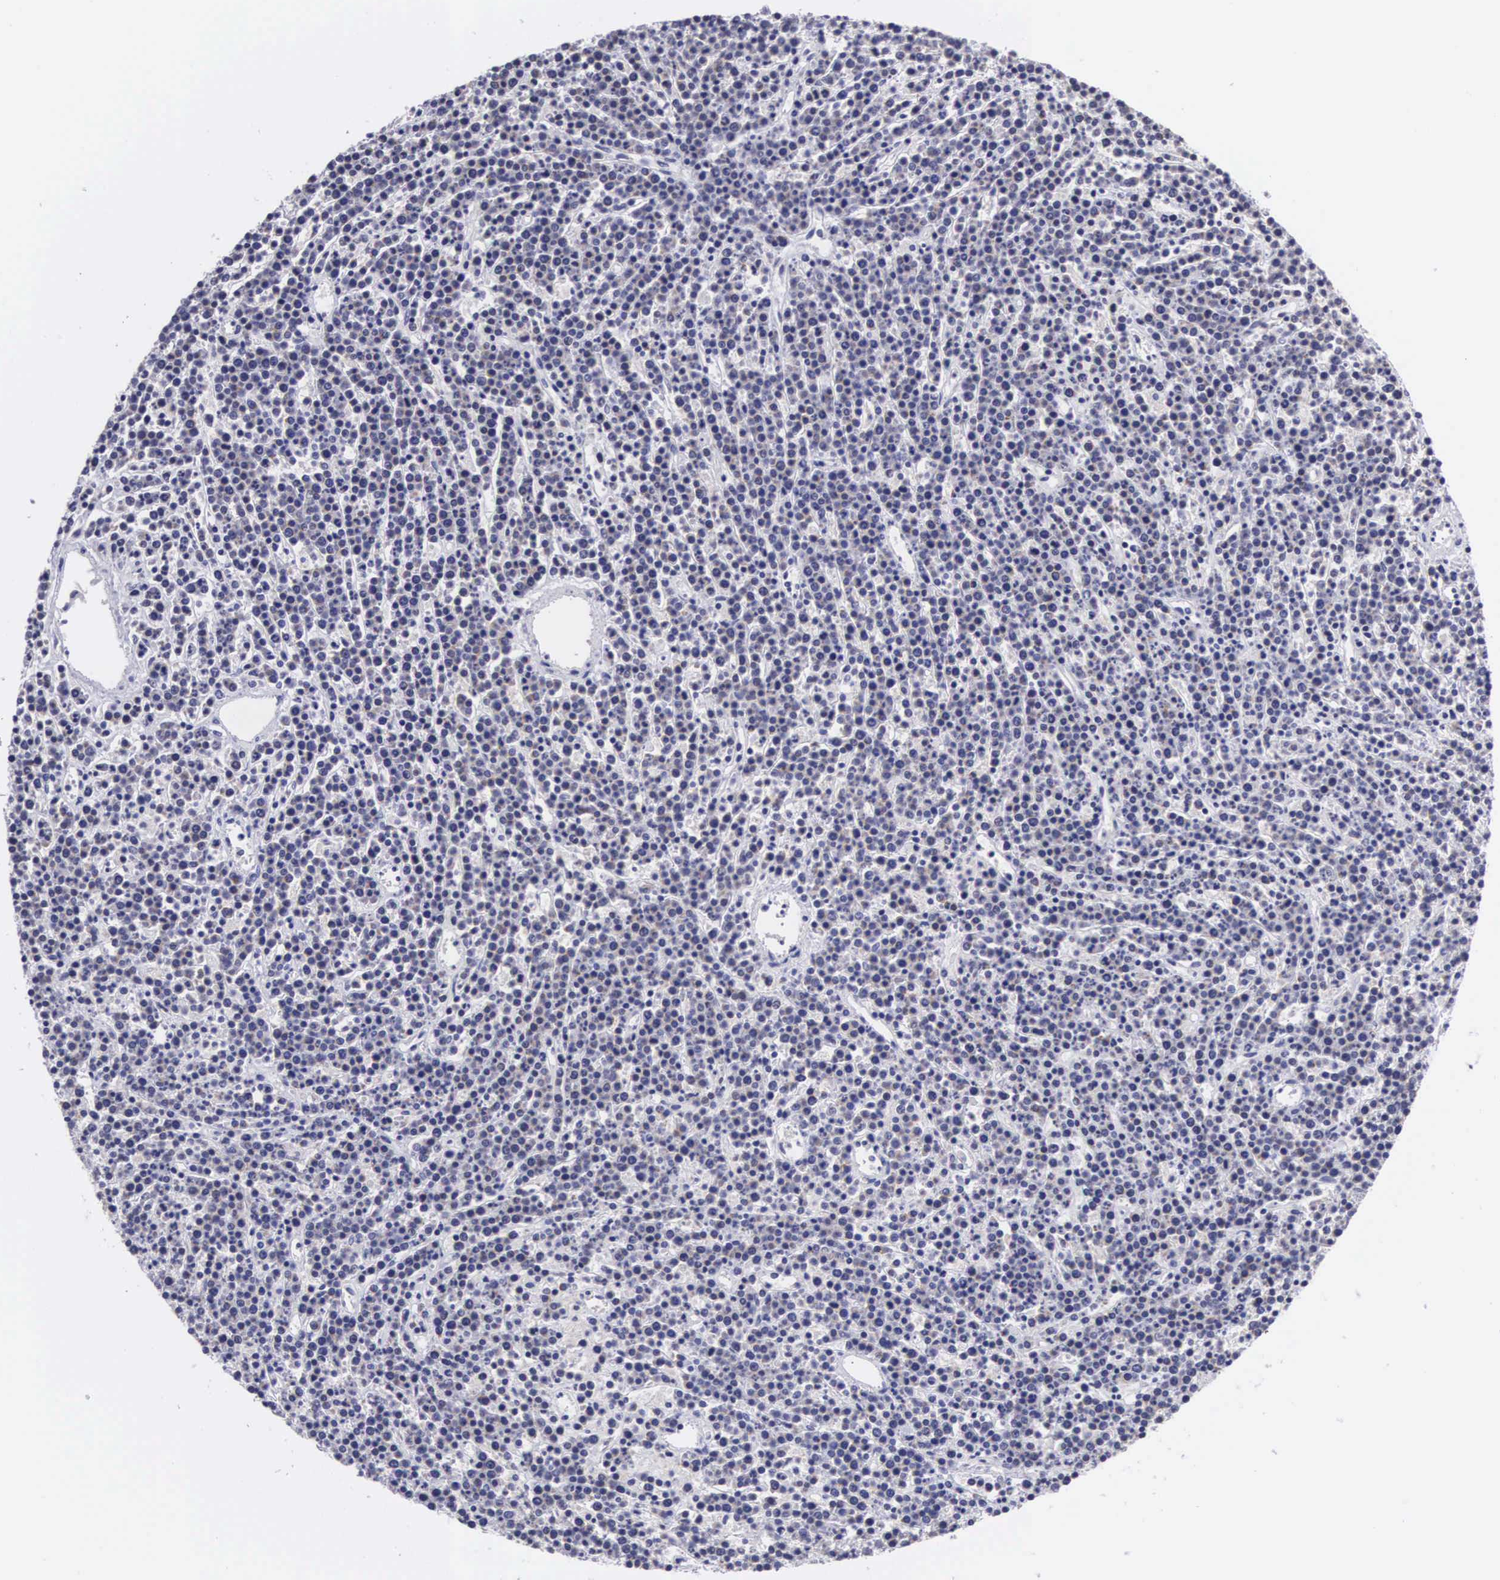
{"staining": {"intensity": "negative", "quantity": "none", "location": "none"}, "tissue": "lymphoma", "cell_type": "Tumor cells", "image_type": "cancer", "snomed": [{"axis": "morphology", "description": "Malignant lymphoma, non-Hodgkin's type, High grade"}, {"axis": "topography", "description": "Ovary"}], "caption": "There is no significant staining in tumor cells of lymphoma. (DAB (3,3'-diaminobenzidine) immunohistochemistry (IHC) with hematoxylin counter stain).", "gene": "SOX11", "patient": {"sex": "female", "age": 56}}